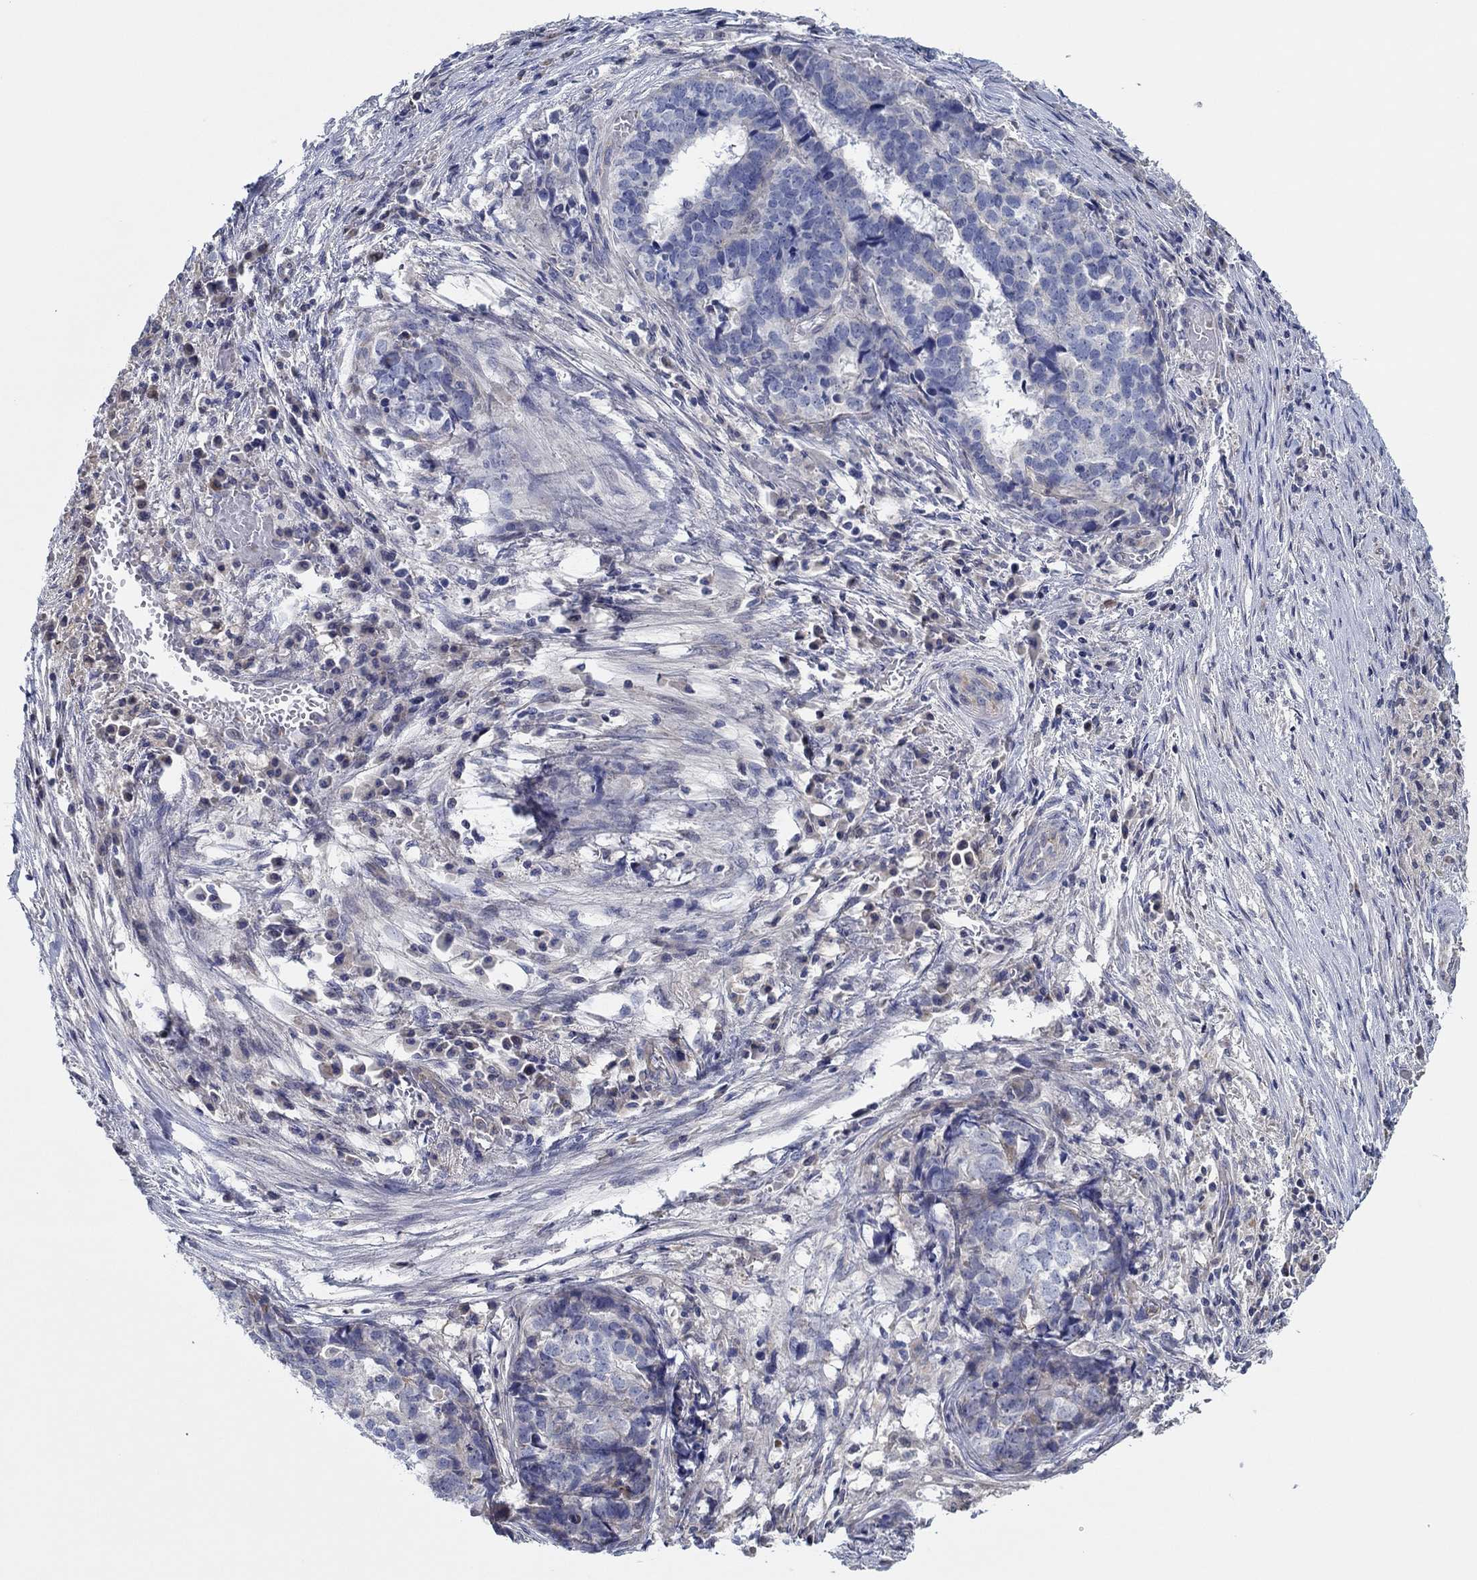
{"staining": {"intensity": "negative", "quantity": "none", "location": "none"}, "tissue": "stomach cancer", "cell_type": "Tumor cells", "image_type": "cancer", "snomed": [{"axis": "morphology", "description": "Adenocarcinoma, NOS"}, {"axis": "topography", "description": "Stomach"}], "caption": "Tumor cells are negative for brown protein staining in stomach cancer (adenocarcinoma).", "gene": "CFAP61", "patient": {"sex": "male", "age": 69}}